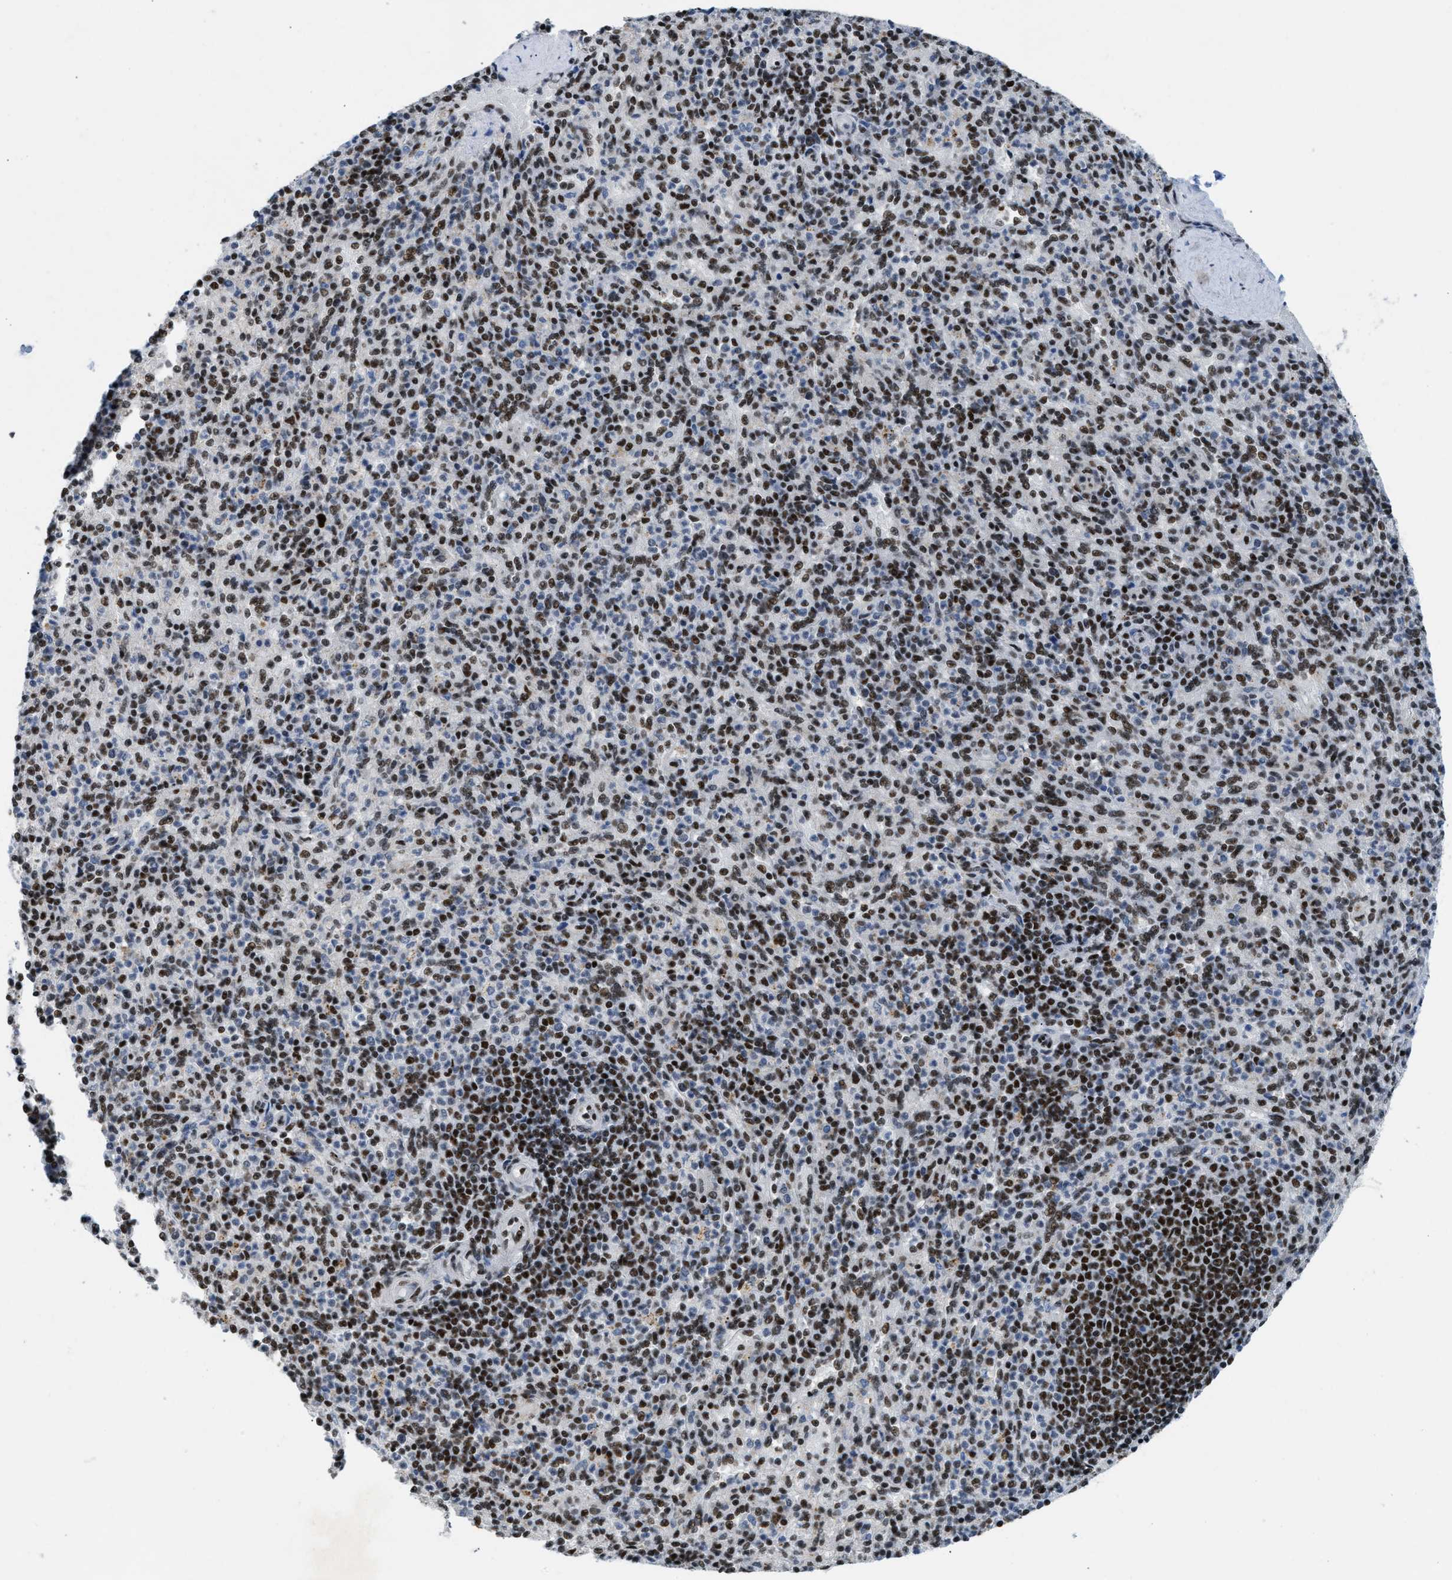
{"staining": {"intensity": "strong", "quantity": ">75%", "location": "nuclear"}, "tissue": "spleen", "cell_type": "Cells in red pulp", "image_type": "normal", "snomed": [{"axis": "morphology", "description": "Normal tissue, NOS"}, {"axis": "topography", "description": "Spleen"}], "caption": "Immunohistochemical staining of normal human spleen reveals strong nuclear protein staining in about >75% of cells in red pulp. (IHC, brightfield microscopy, high magnification).", "gene": "SCAF4", "patient": {"sex": "male", "age": 36}}